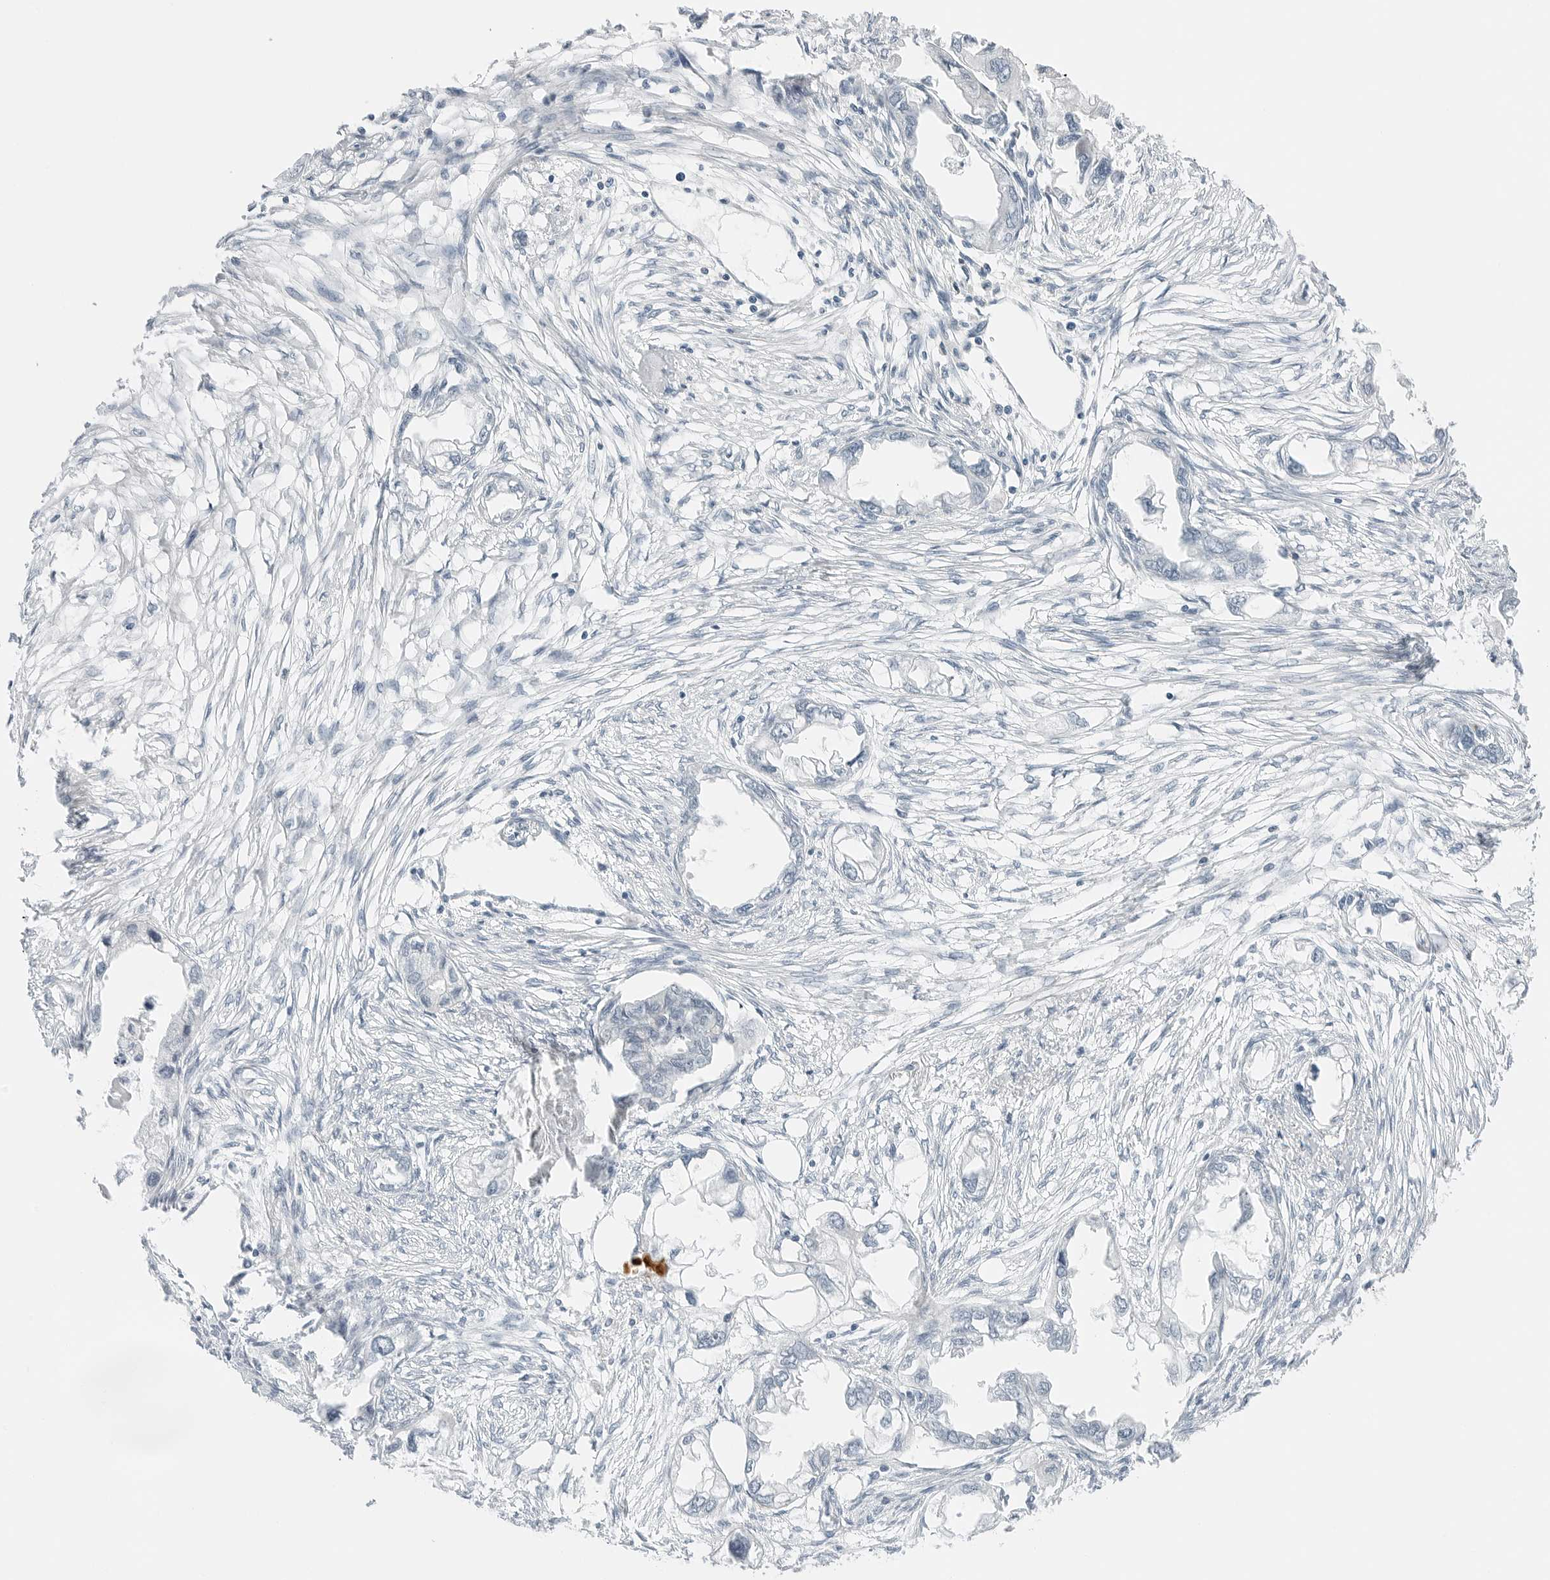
{"staining": {"intensity": "negative", "quantity": "none", "location": "none"}, "tissue": "endometrial cancer", "cell_type": "Tumor cells", "image_type": "cancer", "snomed": [{"axis": "morphology", "description": "Adenocarcinoma, NOS"}, {"axis": "morphology", "description": "Adenocarcinoma, metastatic, NOS"}, {"axis": "topography", "description": "Adipose tissue"}, {"axis": "topography", "description": "Endometrium"}], "caption": "This is a micrograph of immunohistochemistry staining of endometrial cancer, which shows no positivity in tumor cells.", "gene": "CCSAP", "patient": {"sex": "female", "age": 67}}